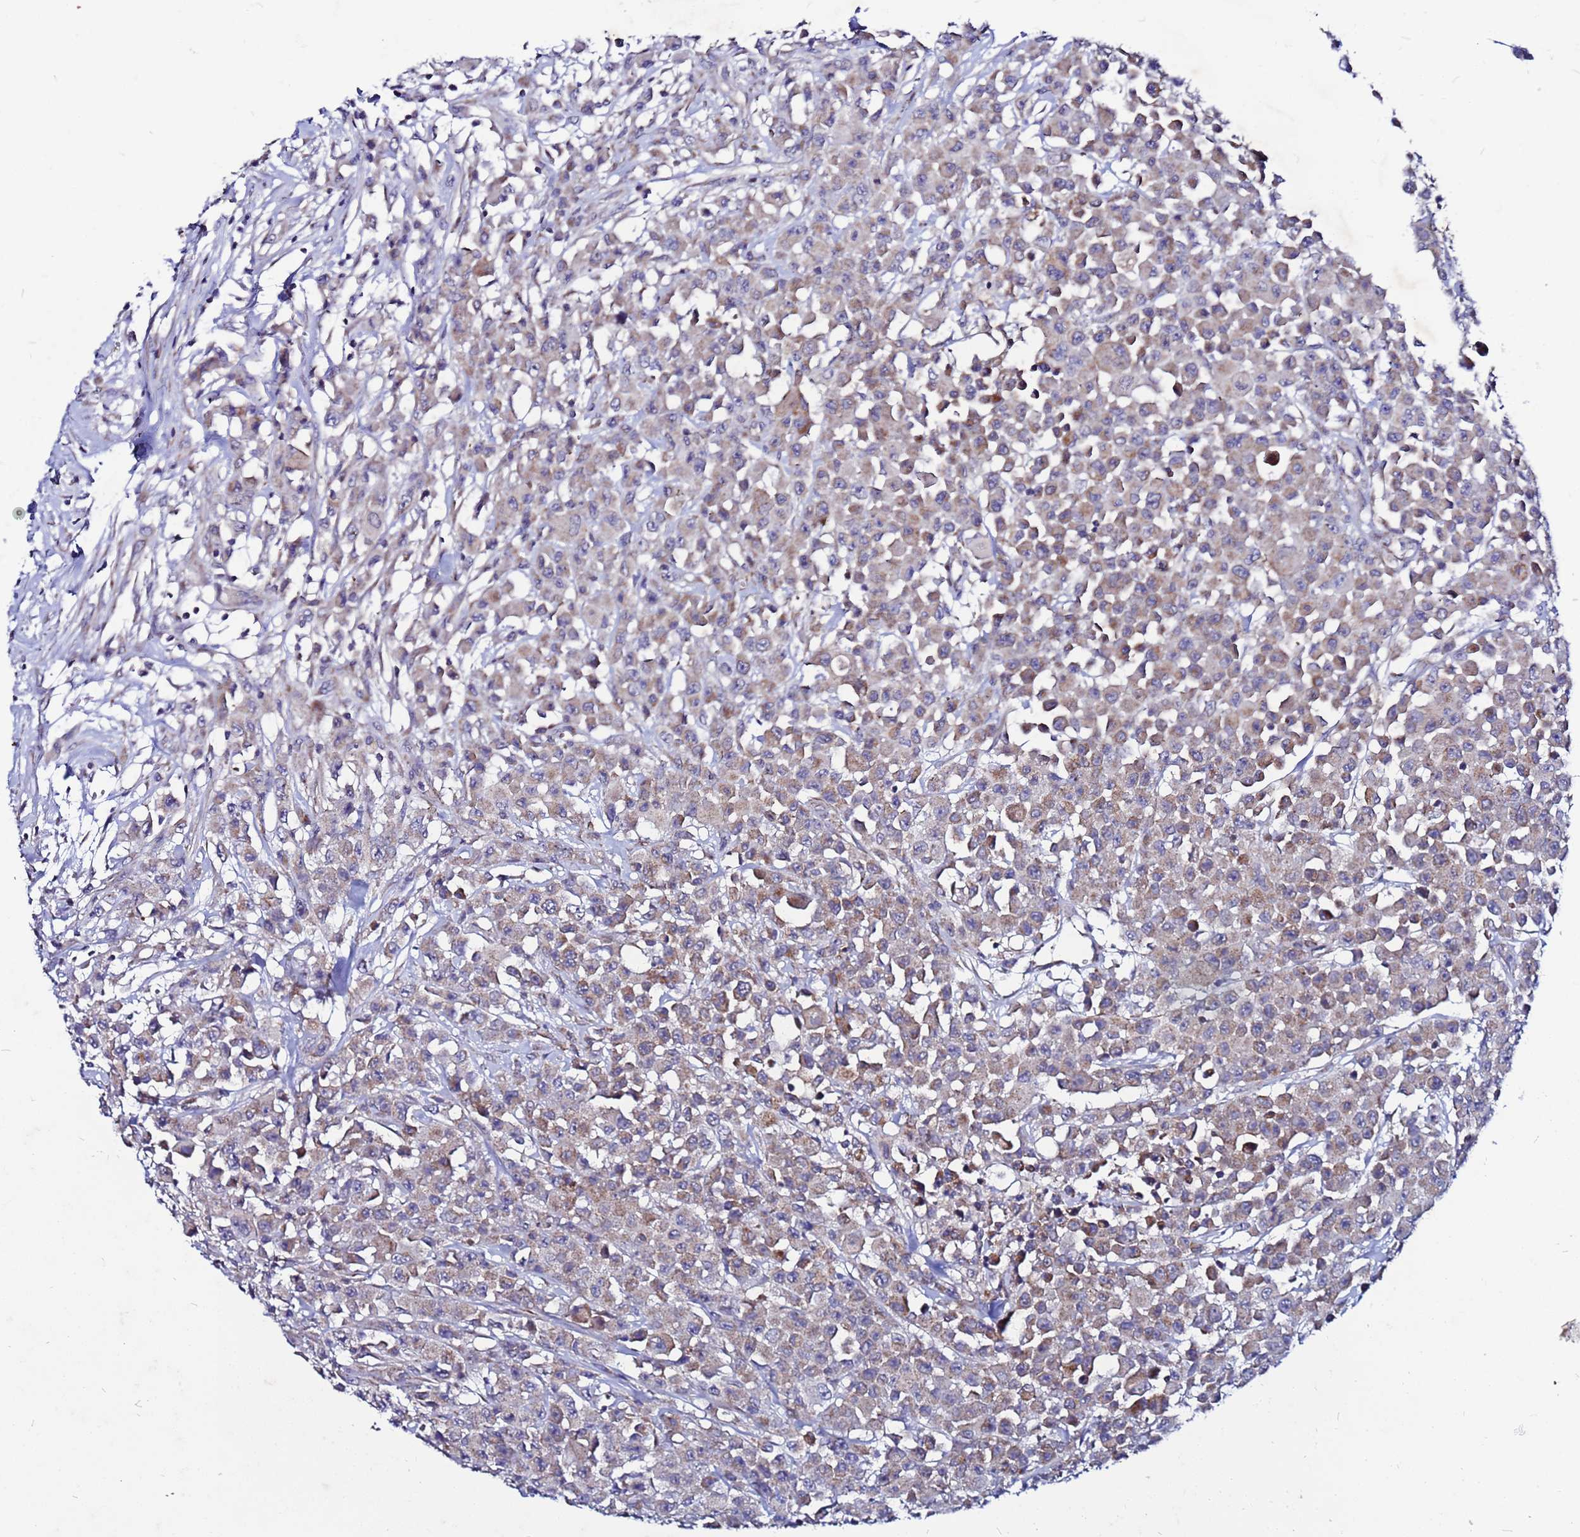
{"staining": {"intensity": "weak", "quantity": ">75%", "location": "cytoplasmic/membranous"}, "tissue": "colorectal cancer", "cell_type": "Tumor cells", "image_type": "cancer", "snomed": [{"axis": "morphology", "description": "Adenocarcinoma, NOS"}, {"axis": "topography", "description": "Colon"}], "caption": "Colorectal cancer (adenocarcinoma) stained with DAB IHC displays low levels of weak cytoplasmic/membranous positivity in approximately >75% of tumor cells. (brown staining indicates protein expression, while blue staining denotes nuclei).", "gene": "FAHD2A", "patient": {"sex": "male", "age": 51}}